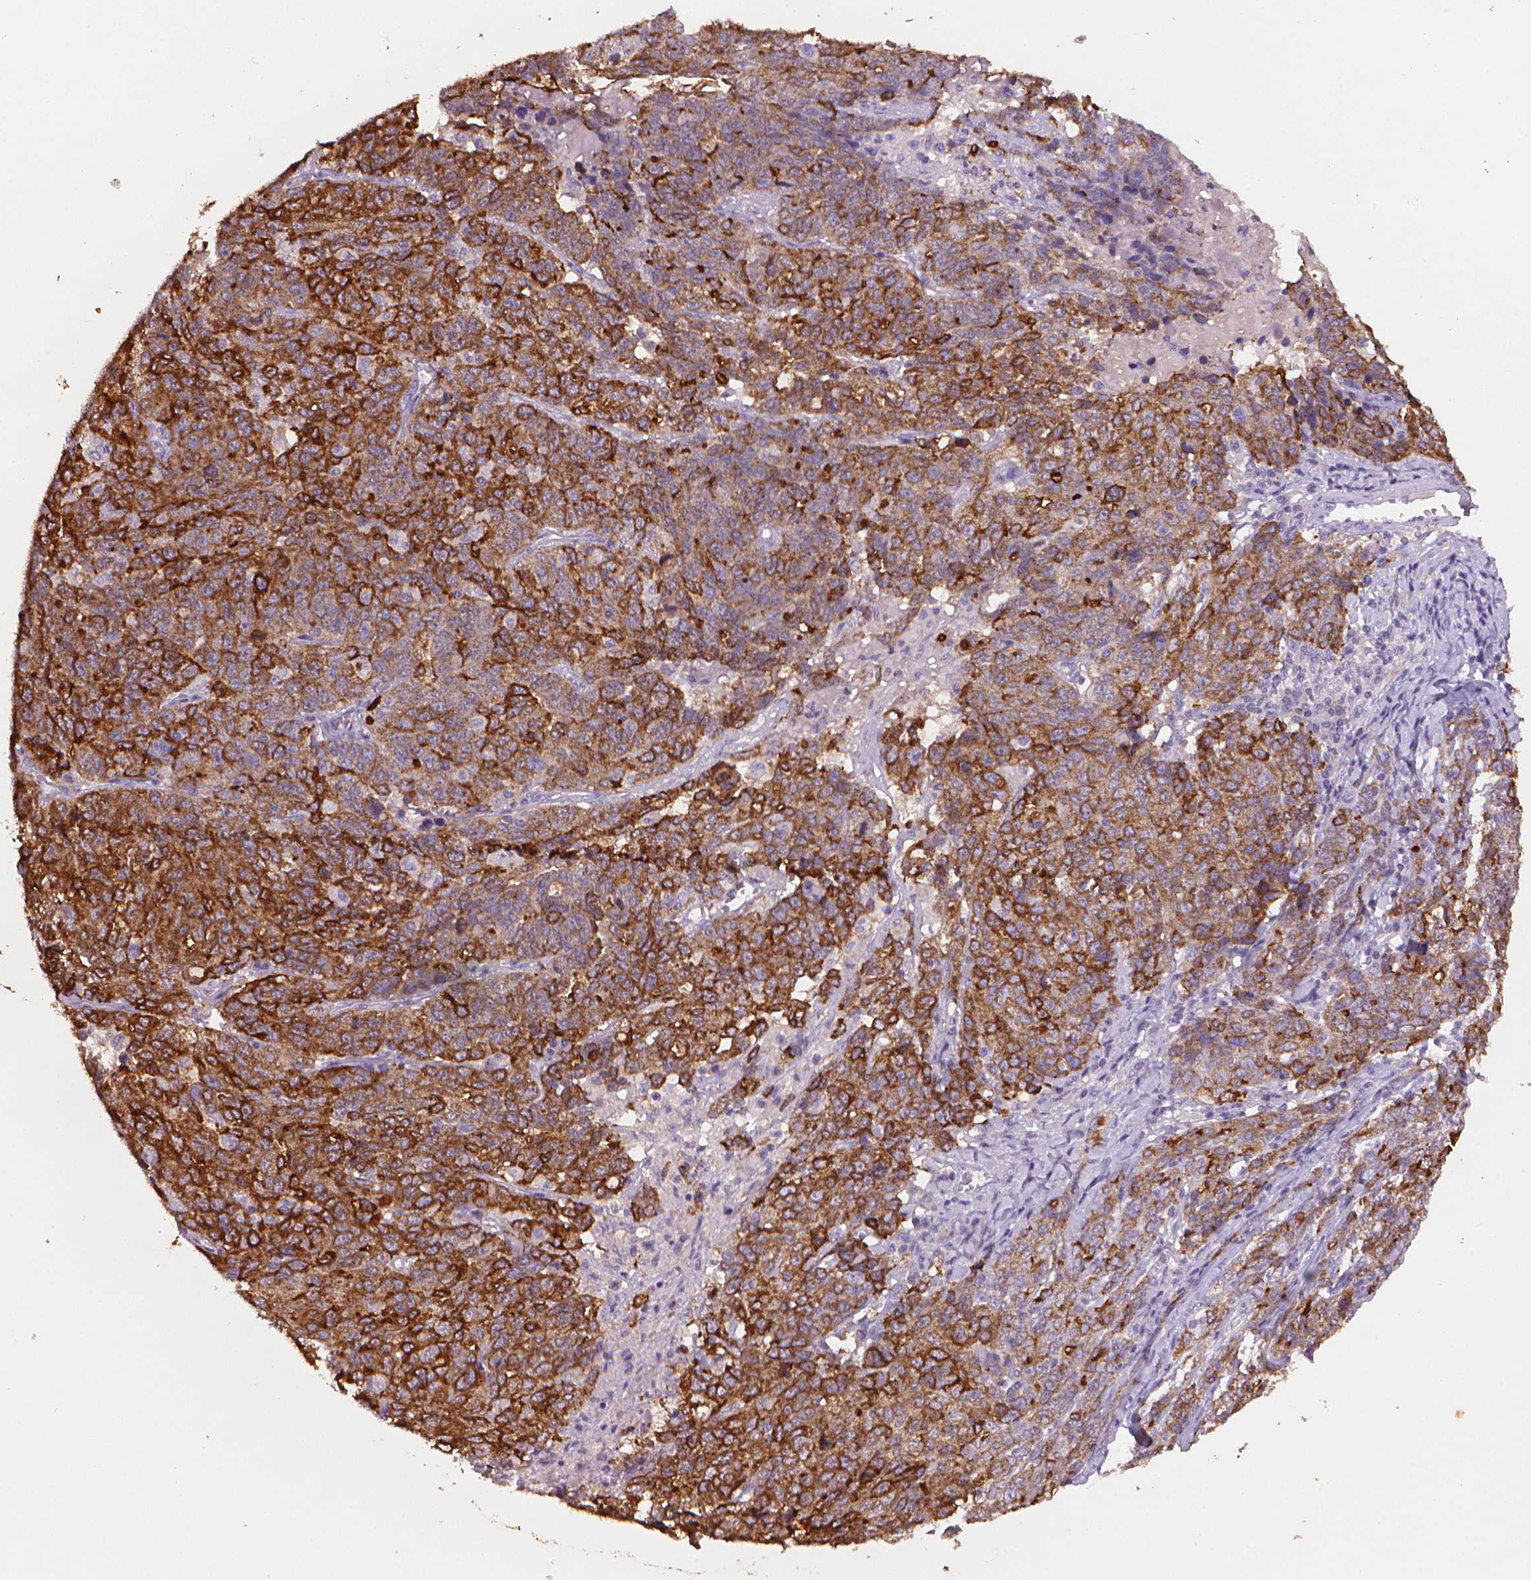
{"staining": {"intensity": "strong", "quantity": ">75%", "location": "cytoplasmic/membranous"}, "tissue": "ovarian cancer", "cell_type": "Tumor cells", "image_type": "cancer", "snomed": [{"axis": "morphology", "description": "Cystadenocarcinoma, serous, NOS"}, {"axis": "topography", "description": "Ovary"}], "caption": "Ovarian serous cystadenocarcinoma stained for a protein exhibits strong cytoplasmic/membranous positivity in tumor cells. (DAB IHC with brightfield microscopy, high magnification).", "gene": "MUC1", "patient": {"sex": "female", "age": 71}}